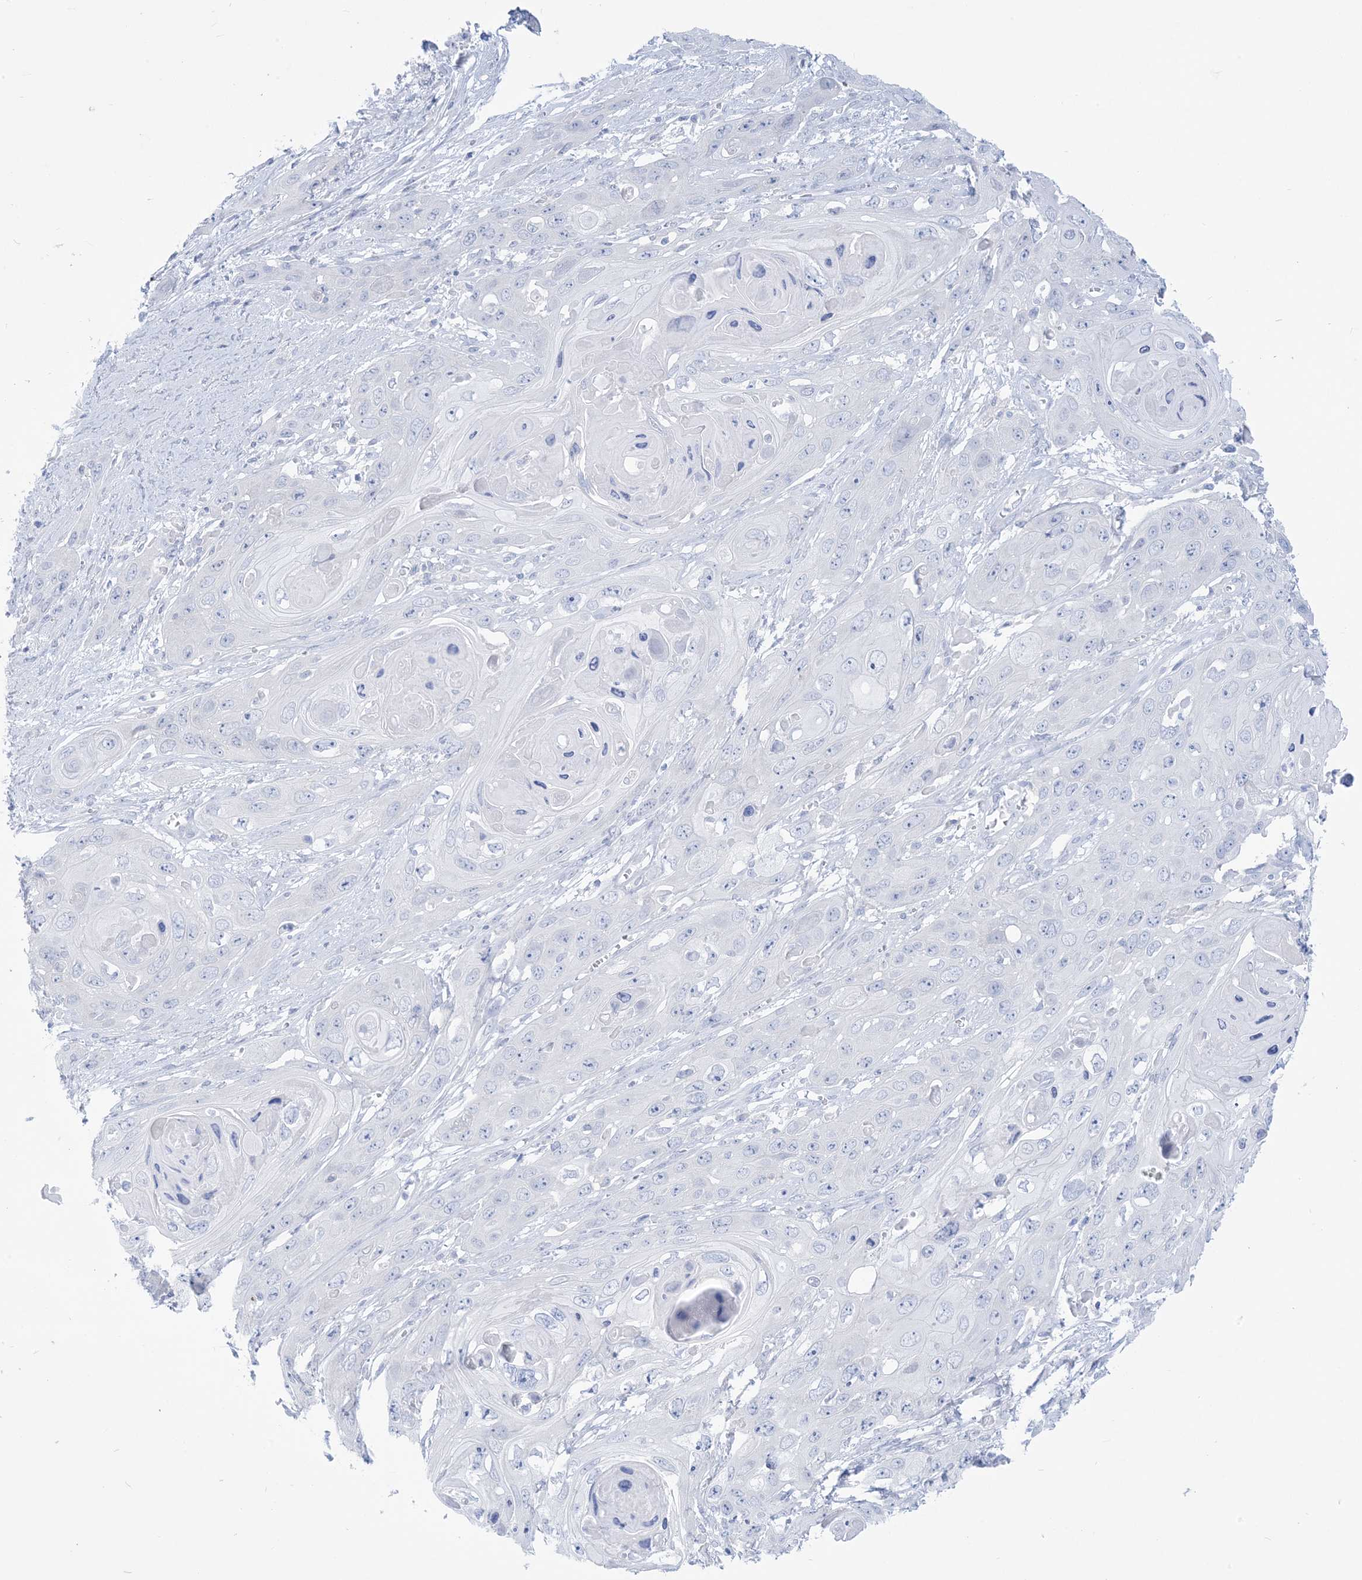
{"staining": {"intensity": "negative", "quantity": "none", "location": "none"}, "tissue": "skin cancer", "cell_type": "Tumor cells", "image_type": "cancer", "snomed": [{"axis": "morphology", "description": "Squamous cell carcinoma, NOS"}, {"axis": "topography", "description": "Skin"}], "caption": "DAB (3,3'-diaminobenzidine) immunohistochemical staining of human skin cancer exhibits no significant expression in tumor cells.", "gene": "MARS2", "patient": {"sex": "male", "age": 55}}